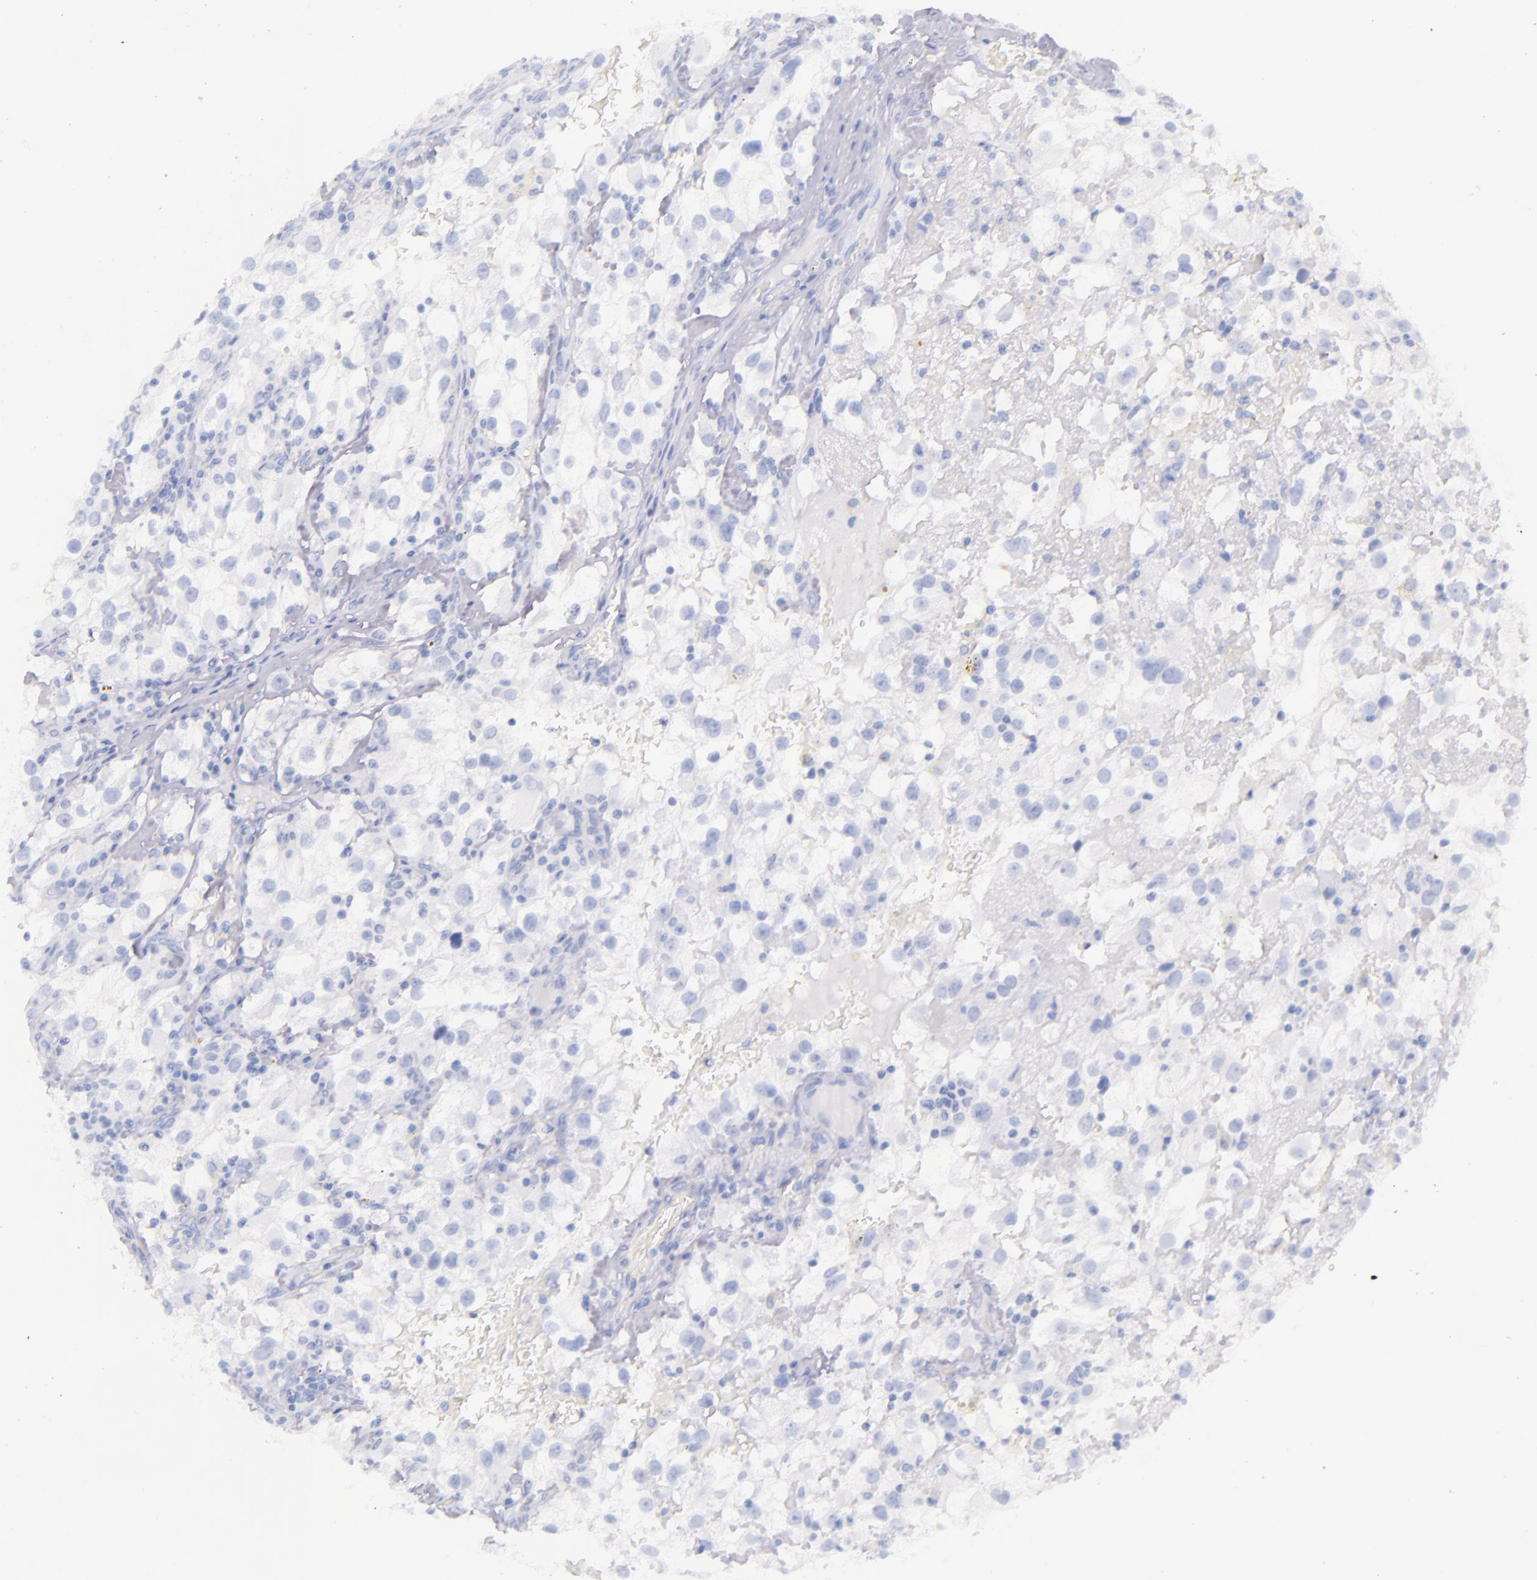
{"staining": {"intensity": "negative", "quantity": "none", "location": "none"}, "tissue": "renal cancer", "cell_type": "Tumor cells", "image_type": "cancer", "snomed": [{"axis": "morphology", "description": "Adenocarcinoma, NOS"}, {"axis": "topography", "description": "Kidney"}], "caption": "The IHC micrograph has no significant expression in tumor cells of renal cancer (adenocarcinoma) tissue.", "gene": "SFTPB", "patient": {"sex": "female", "age": 52}}